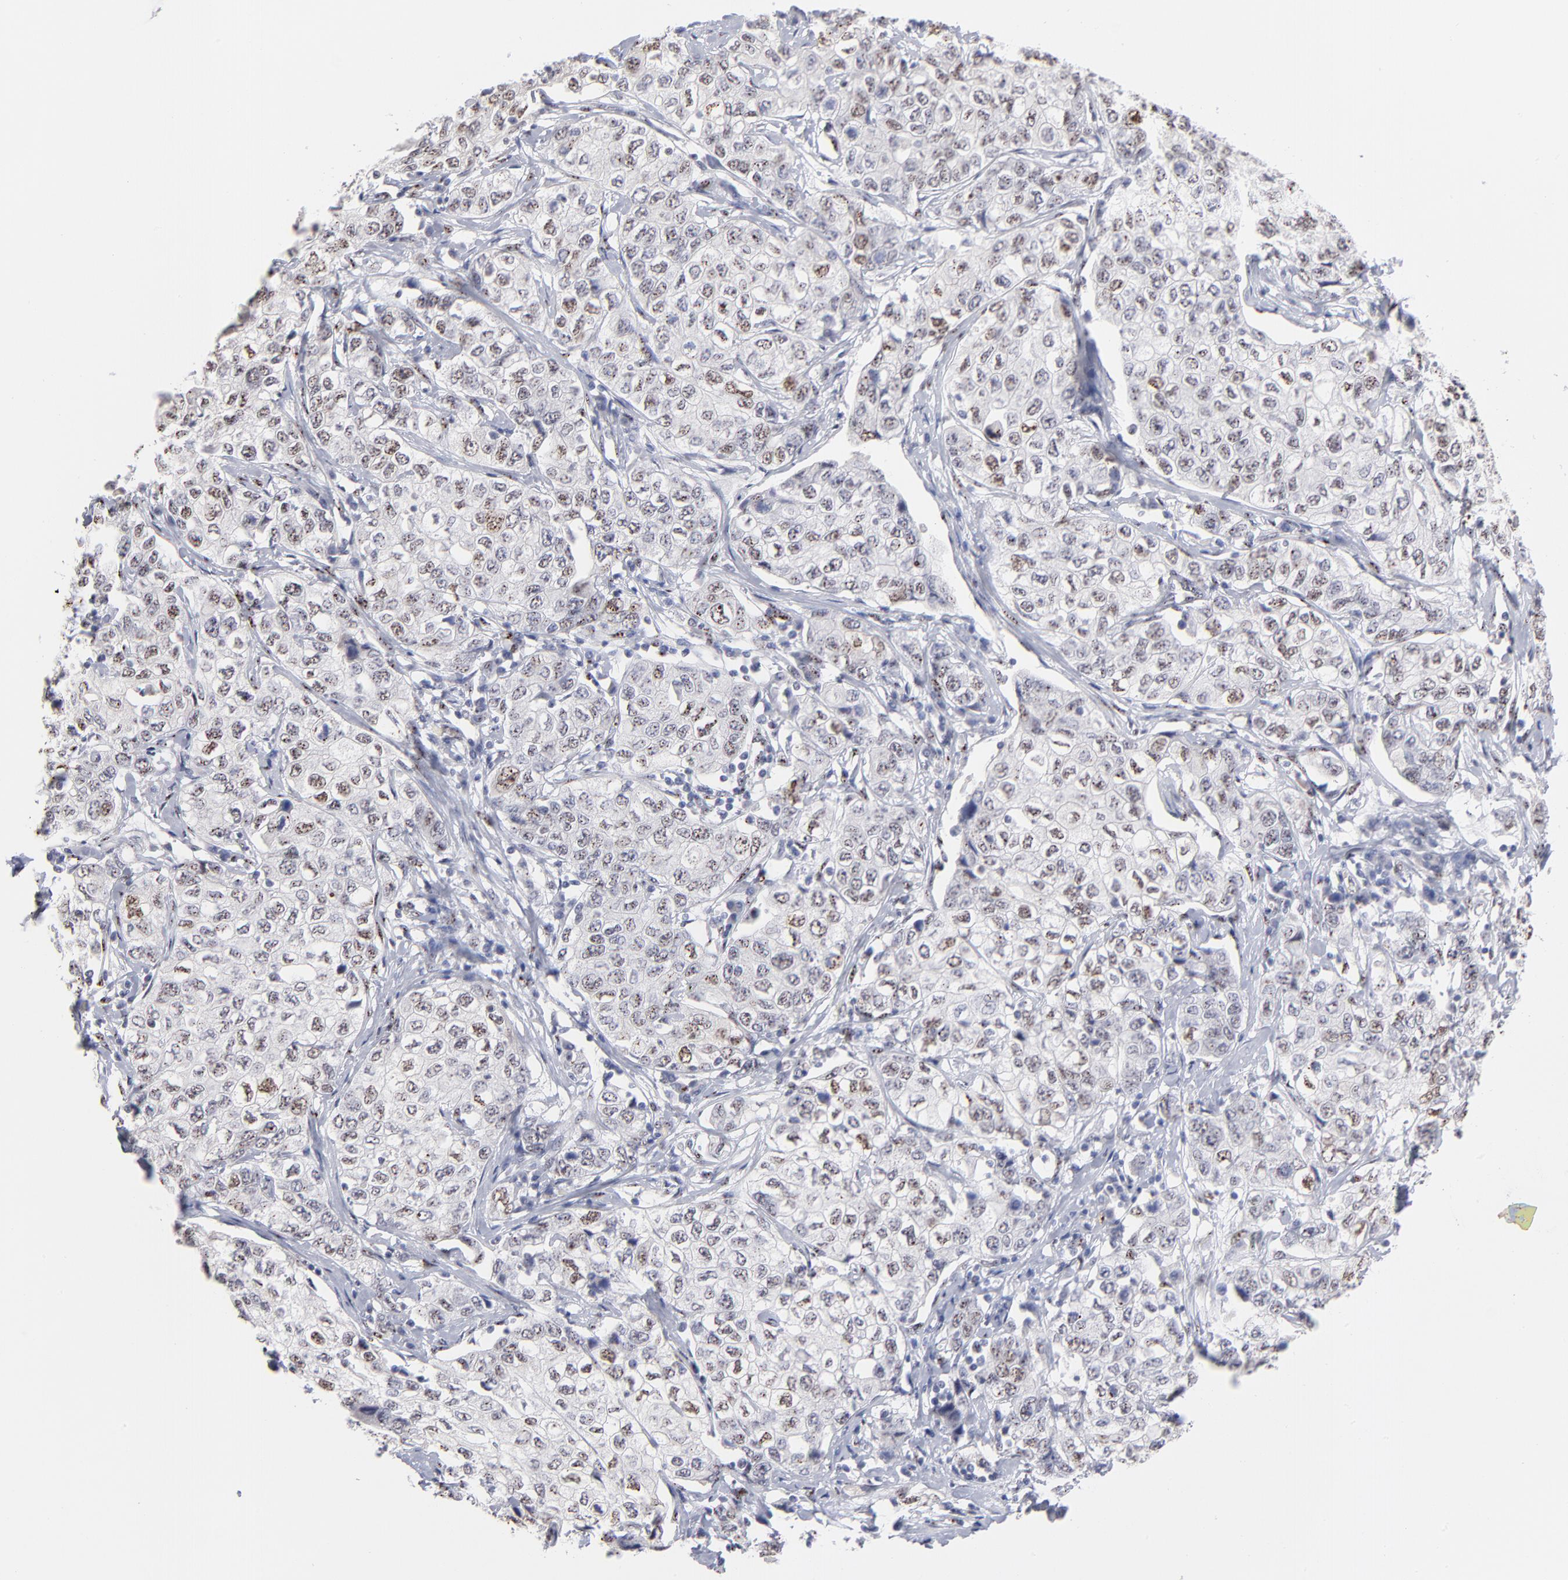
{"staining": {"intensity": "strong", "quantity": ">75%", "location": "nuclear"}, "tissue": "stomach cancer", "cell_type": "Tumor cells", "image_type": "cancer", "snomed": [{"axis": "morphology", "description": "Adenocarcinoma, NOS"}, {"axis": "topography", "description": "Stomach"}], "caption": "Immunohistochemical staining of human adenocarcinoma (stomach) reveals strong nuclear protein expression in approximately >75% of tumor cells.", "gene": "STAT3", "patient": {"sex": "male", "age": 48}}